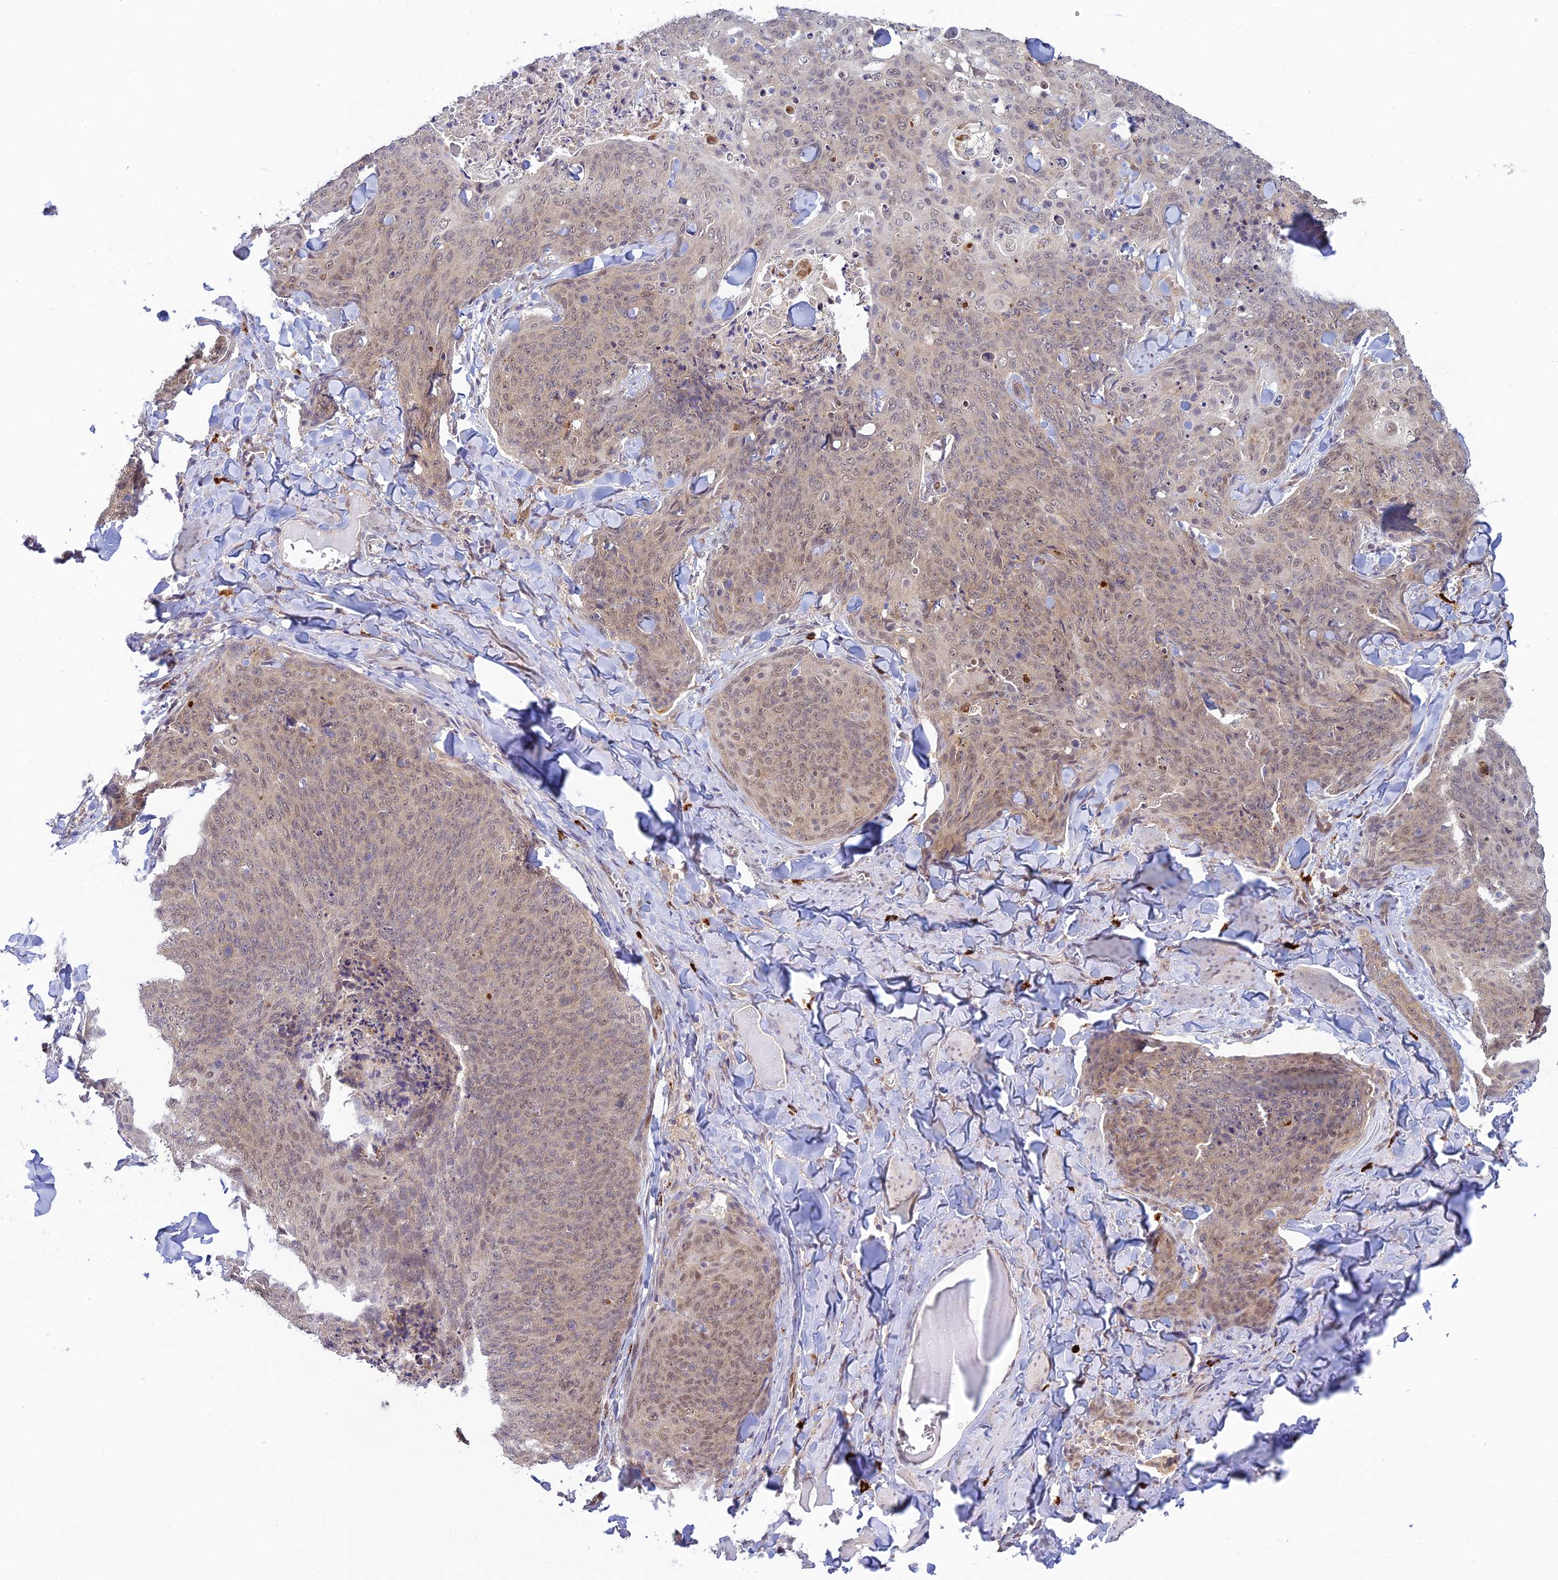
{"staining": {"intensity": "weak", "quantity": "25%-75%", "location": "cytoplasmic/membranous,nuclear"}, "tissue": "skin cancer", "cell_type": "Tumor cells", "image_type": "cancer", "snomed": [{"axis": "morphology", "description": "Squamous cell carcinoma, NOS"}, {"axis": "topography", "description": "Skin"}, {"axis": "topography", "description": "Vulva"}], "caption": "Protein staining of squamous cell carcinoma (skin) tissue demonstrates weak cytoplasmic/membranous and nuclear staining in approximately 25%-75% of tumor cells. (IHC, brightfield microscopy, high magnification).", "gene": "SKIC8", "patient": {"sex": "female", "age": 85}}